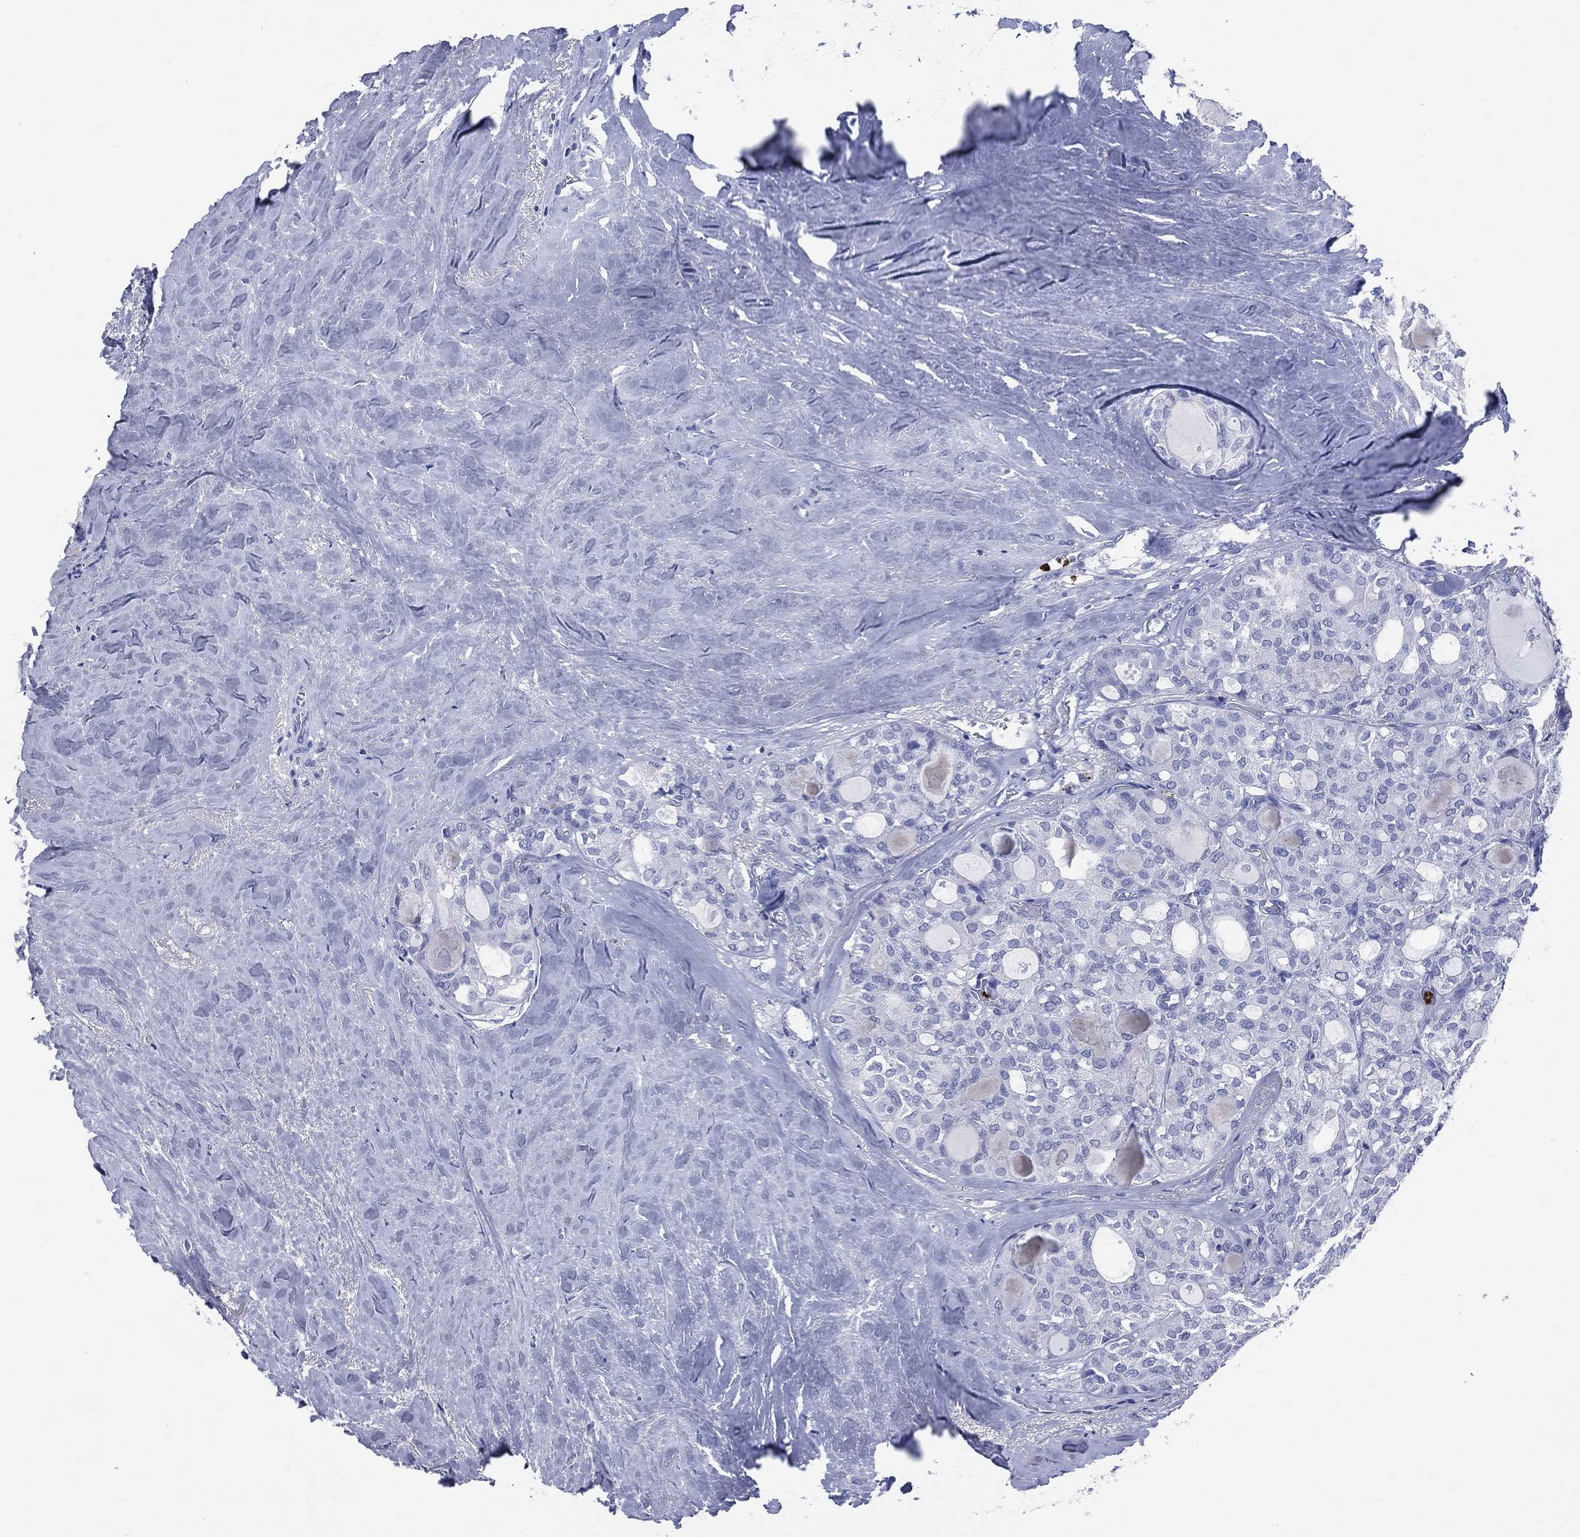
{"staining": {"intensity": "negative", "quantity": "none", "location": "none"}, "tissue": "thyroid cancer", "cell_type": "Tumor cells", "image_type": "cancer", "snomed": [{"axis": "morphology", "description": "Follicular adenoma carcinoma, NOS"}, {"axis": "topography", "description": "Thyroid gland"}], "caption": "Protein analysis of thyroid cancer (follicular adenoma carcinoma) reveals no significant expression in tumor cells.", "gene": "PGLYRP1", "patient": {"sex": "male", "age": 75}}